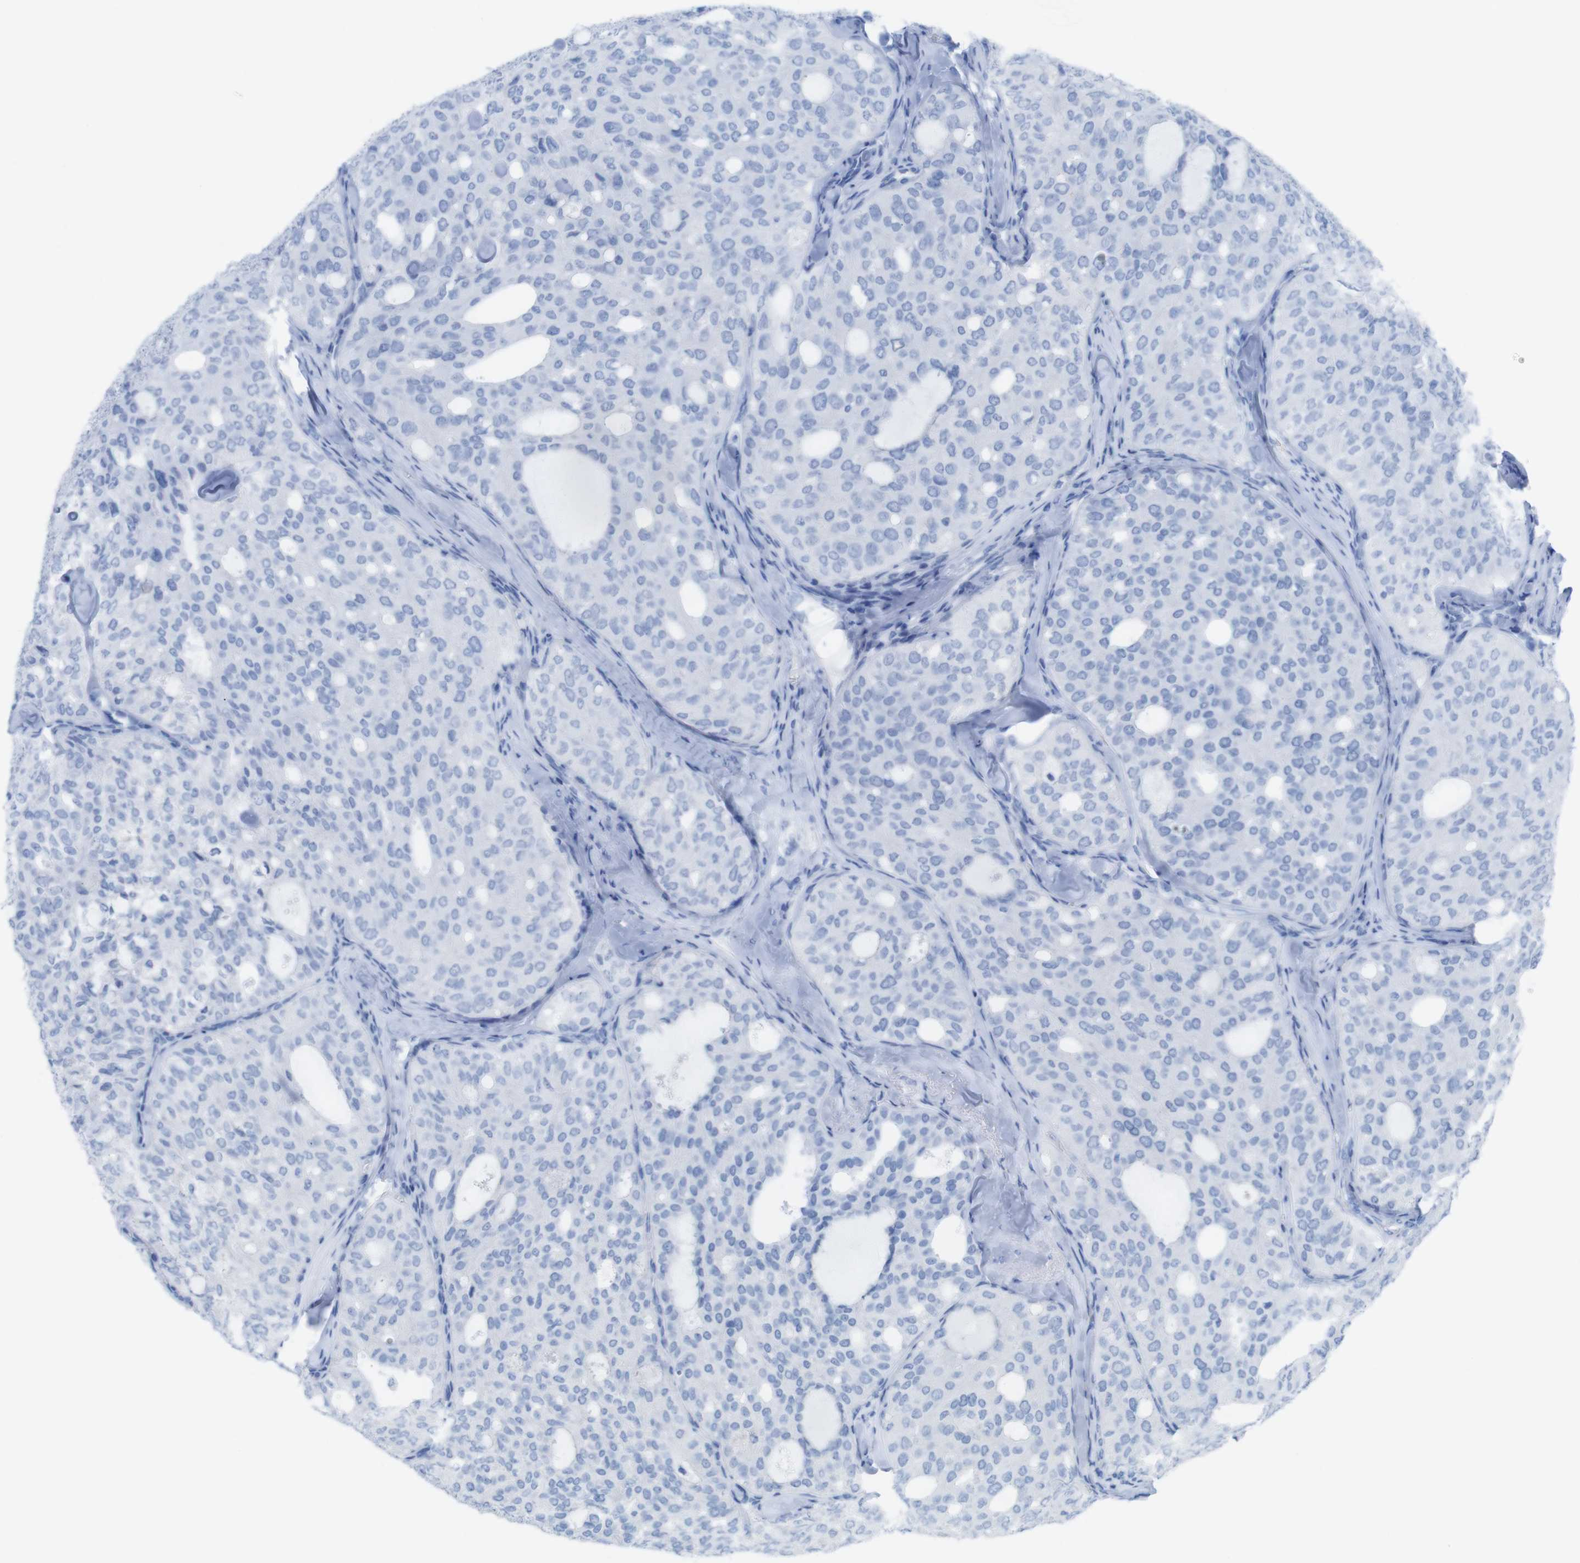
{"staining": {"intensity": "negative", "quantity": "none", "location": "none"}, "tissue": "thyroid cancer", "cell_type": "Tumor cells", "image_type": "cancer", "snomed": [{"axis": "morphology", "description": "Follicular adenoma carcinoma, NOS"}, {"axis": "topography", "description": "Thyroid gland"}], "caption": "A histopathology image of human thyroid cancer is negative for staining in tumor cells.", "gene": "MYH7", "patient": {"sex": "male", "age": 75}}